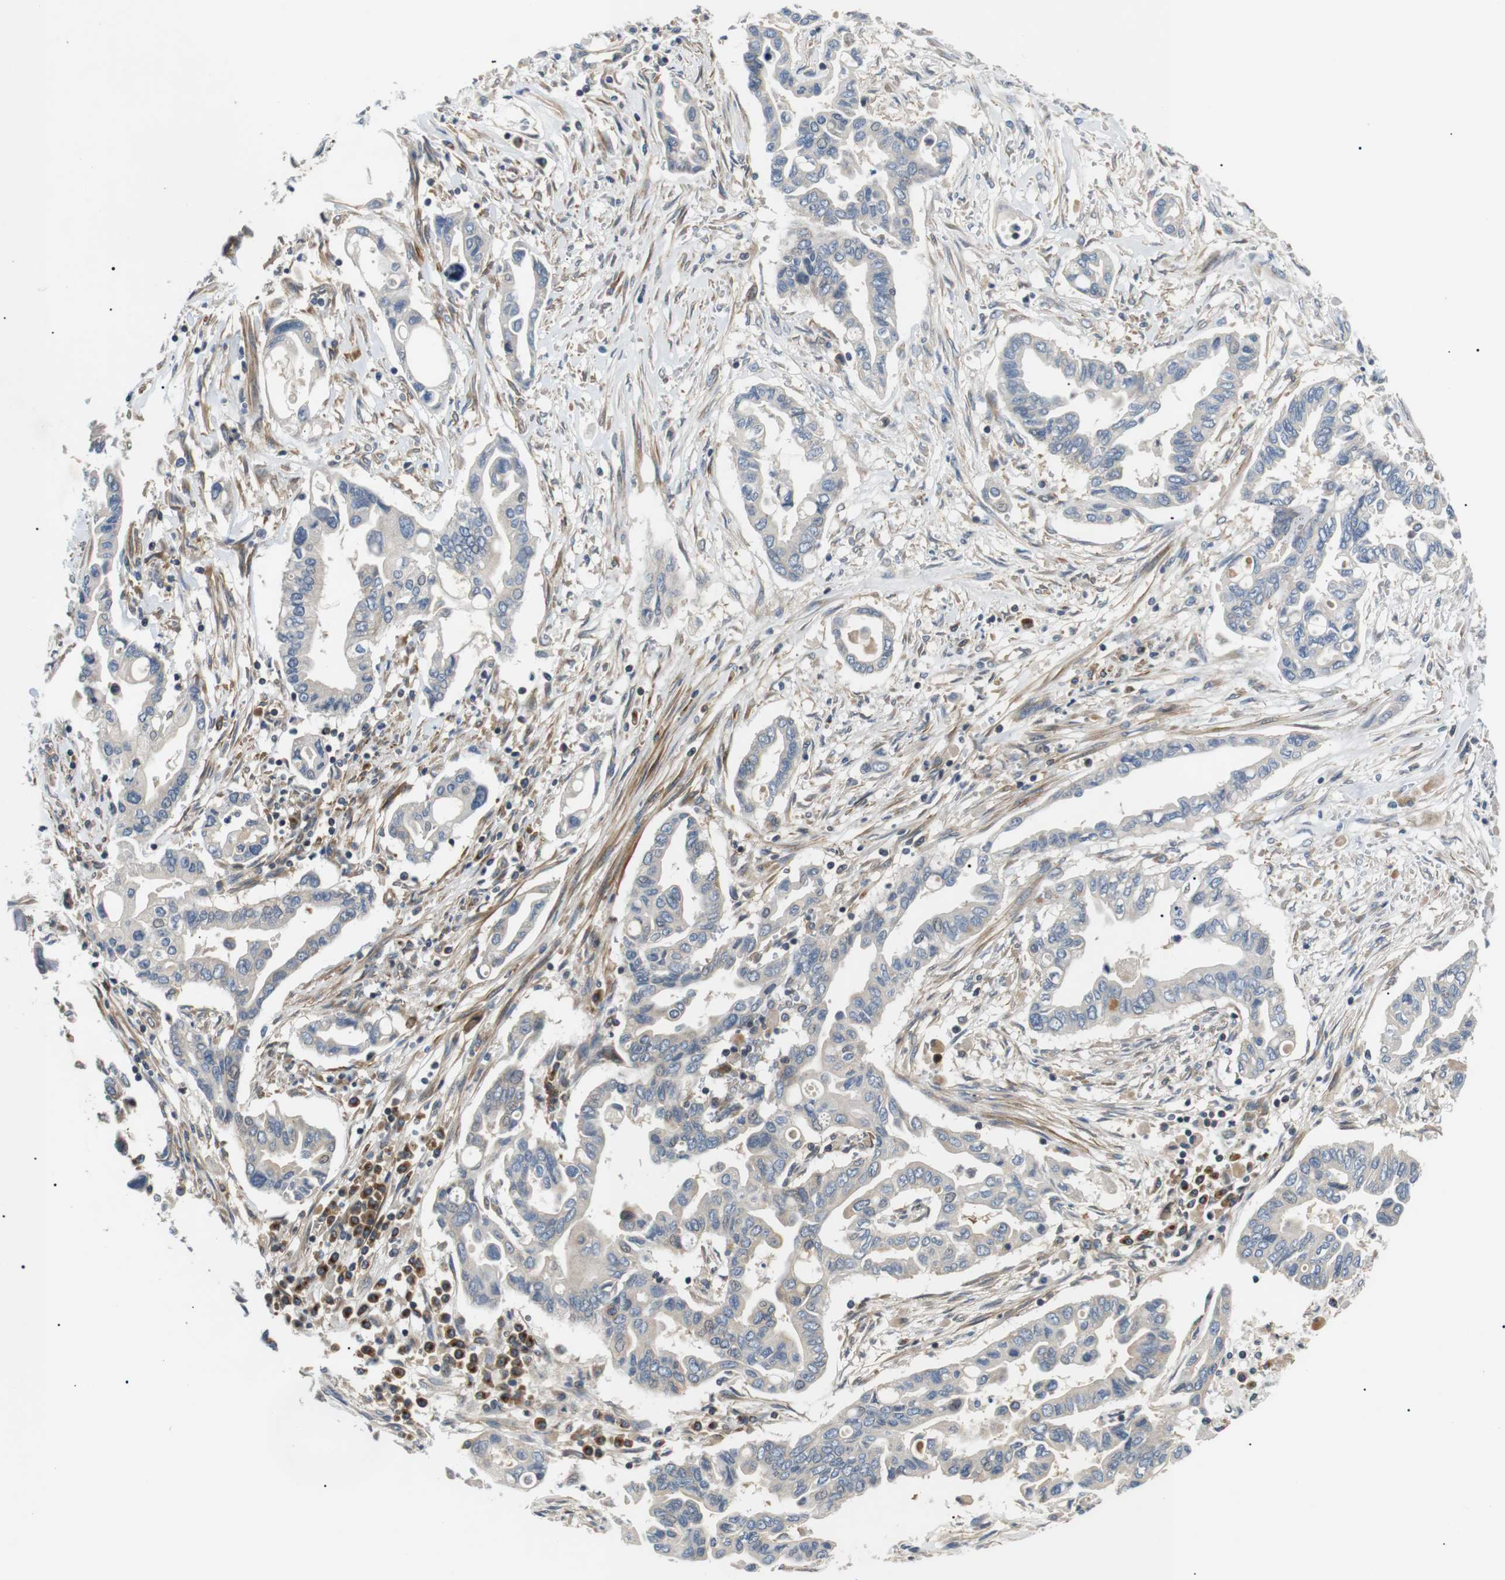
{"staining": {"intensity": "negative", "quantity": "none", "location": "none"}, "tissue": "pancreatic cancer", "cell_type": "Tumor cells", "image_type": "cancer", "snomed": [{"axis": "morphology", "description": "Adenocarcinoma, NOS"}, {"axis": "topography", "description": "Pancreas"}], "caption": "An image of human pancreatic cancer is negative for staining in tumor cells.", "gene": "DIPK1A", "patient": {"sex": "female", "age": 57}}